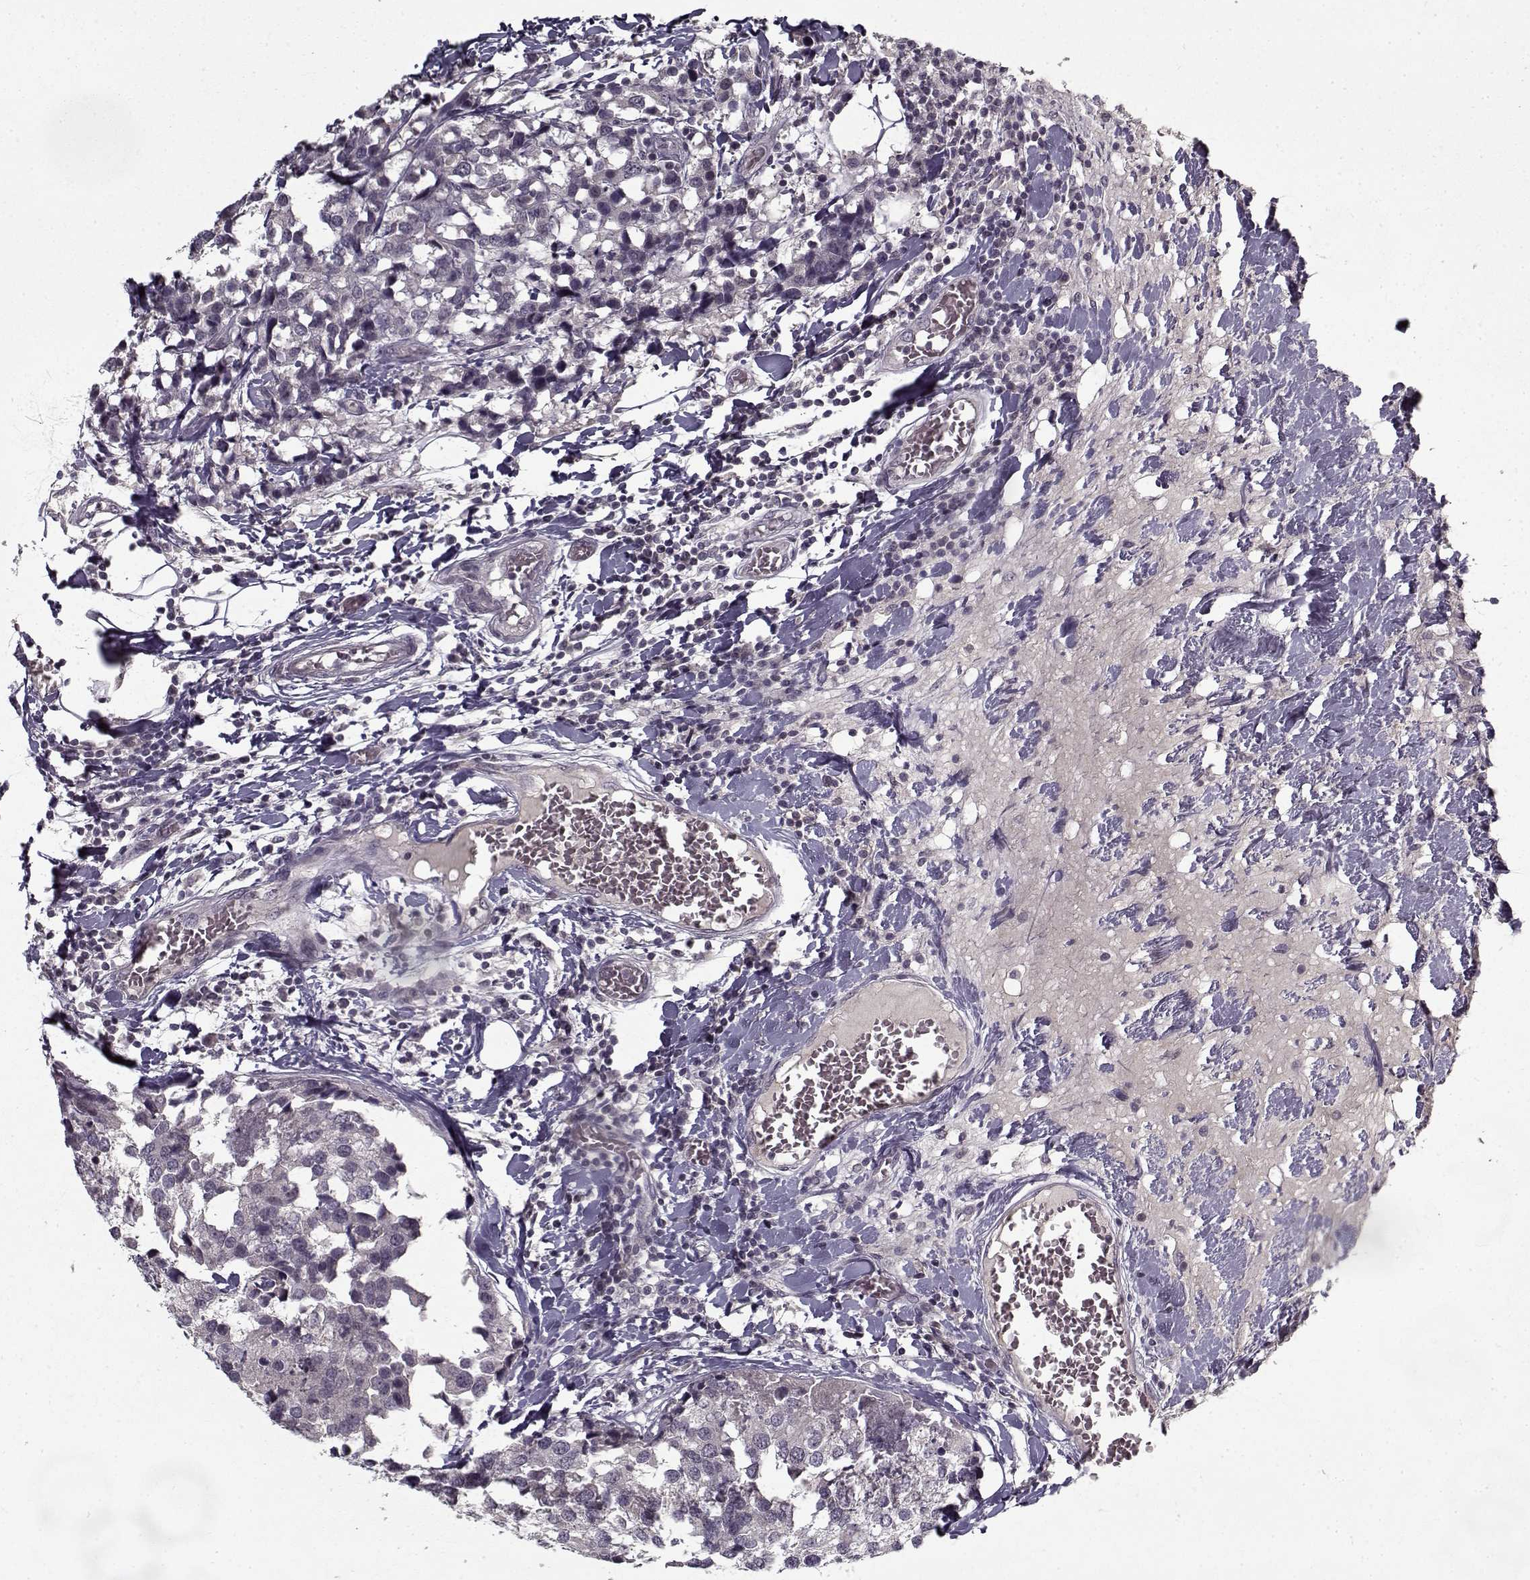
{"staining": {"intensity": "negative", "quantity": "none", "location": "none"}, "tissue": "breast cancer", "cell_type": "Tumor cells", "image_type": "cancer", "snomed": [{"axis": "morphology", "description": "Lobular carcinoma"}, {"axis": "topography", "description": "Breast"}], "caption": "Tumor cells show no significant positivity in breast cancer (lobular carcinoma).", "gene": "LAMA2", "patient": {"sex": "female", "age": 59}}